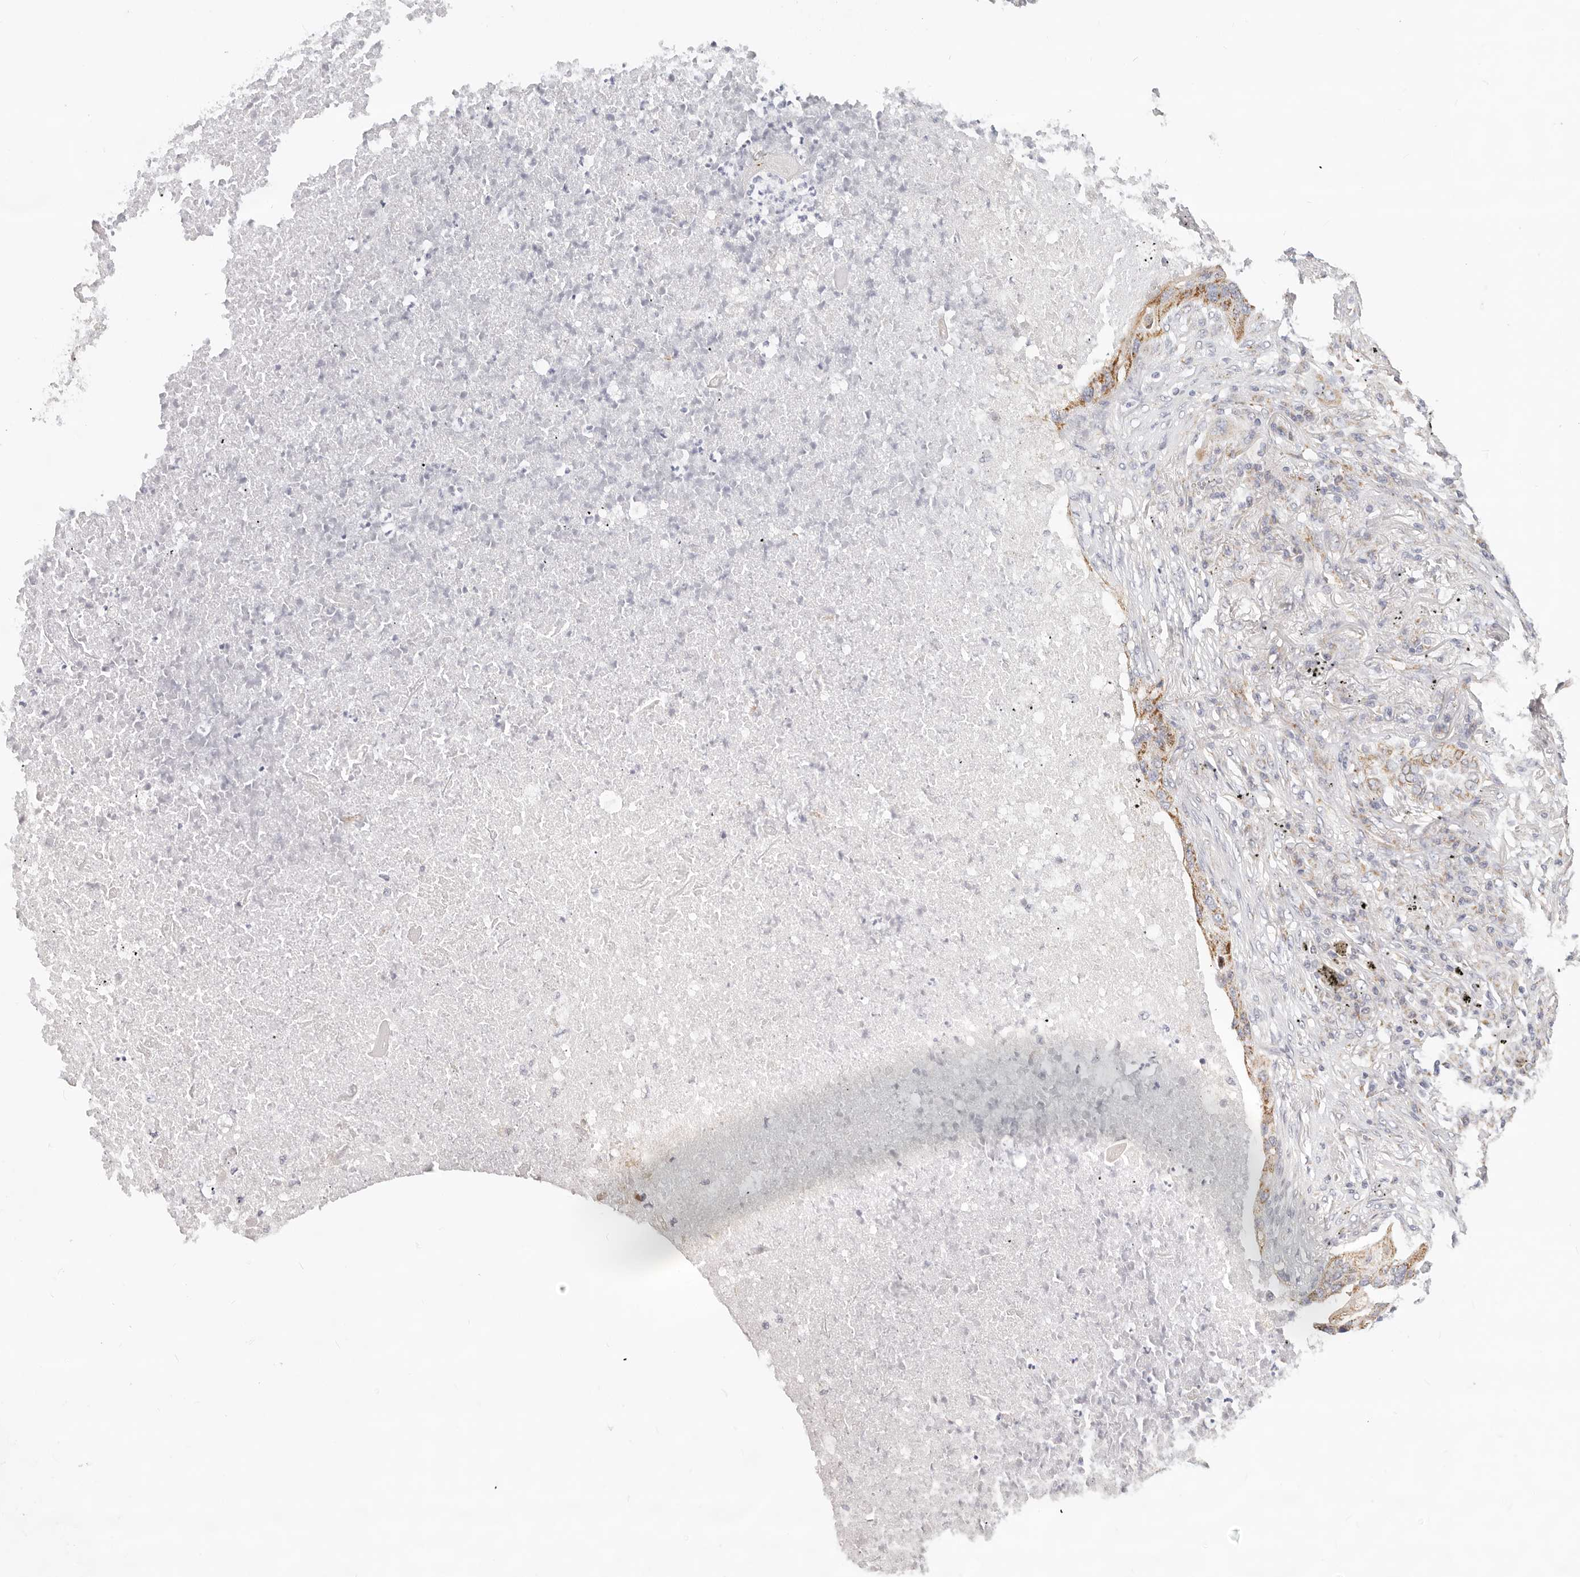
{"staining": {"intensity": "moderate", "quantity": "25%-75%", "location": "cytoplasmic/membranous"}, "tissue": "lung cancer", "cell_type": "Tumor cells", "image_type": "cancer", "snomed": [{"axis": "morphology", "description": "Squamous cell carcinoma, NOS"}, {"axis": "topography", "description": "Lung"}], "caption": "A brown stain highlights moderate cytoplasmic/membranous positivity of a protein in squamous cell carcinoma (lung) tumor cells. Nuclei are stained in blue.", "gene": "AFDN", "patient": {"sex": "female", "age": 63}}